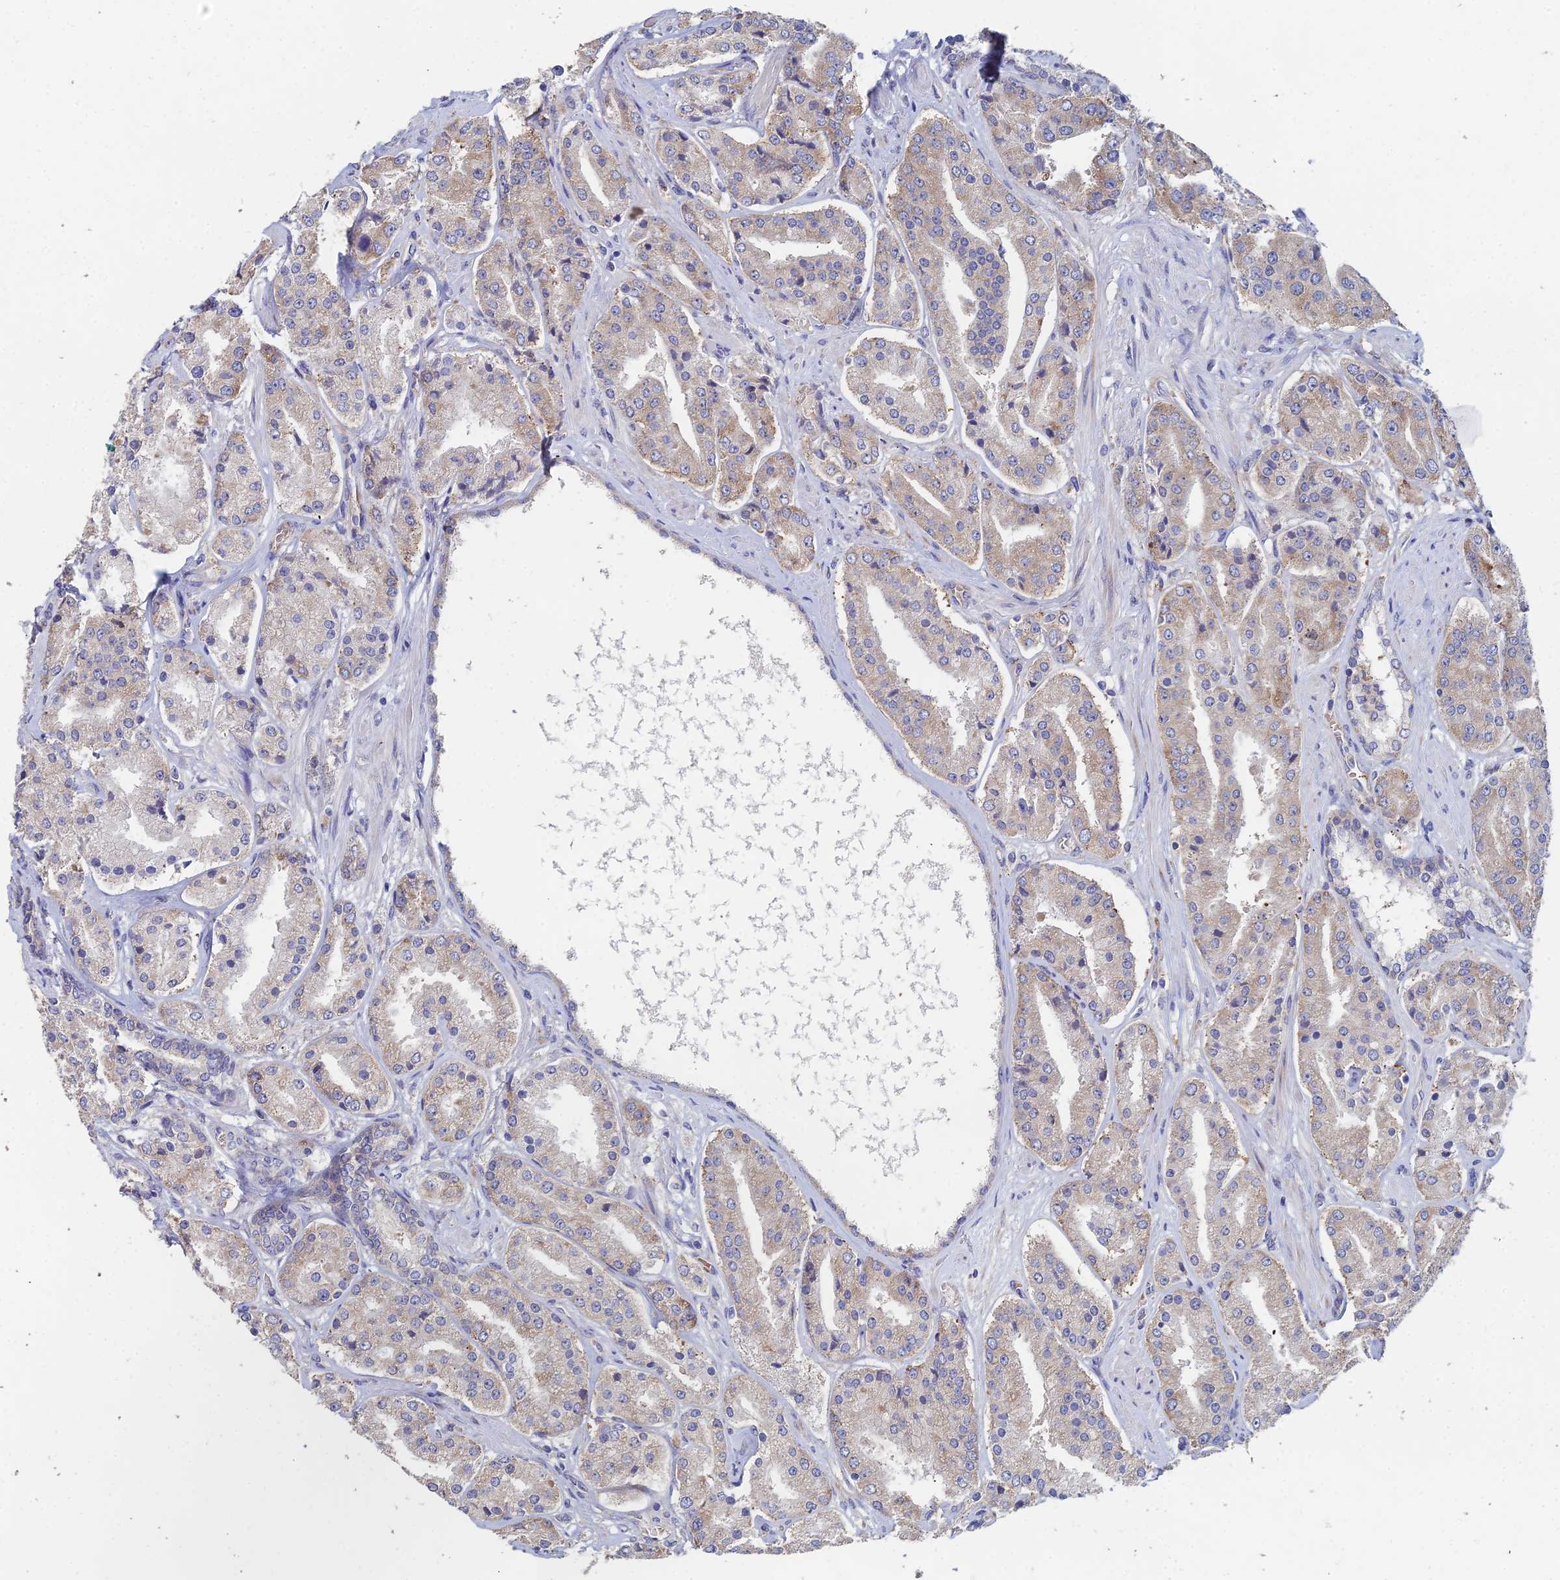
{"staining": {"intensity": "moderate", "quantity": "25%-75%", "location": "cytoplasmic/membranous"}, "tissue": "prostate cancer", "cell_type": "Tumor cells", "image_type": "cancer", "snomed": [{"axis": "morphology", "description": "Adenocarcinoma, High grade"}, {"axis": "topography", "description": "Prostate"}], "caption": "Protein staining reveals moderate cytoplasmic/membranous expression in approximately 25%-75% of tumor cells in high-grade adenocarcinoma (prostate). (DAB = brown stain, brightfield microscopy at high magnification).", "gene": "ELOF1", "patient": {"sex": "male", "age": 63}}